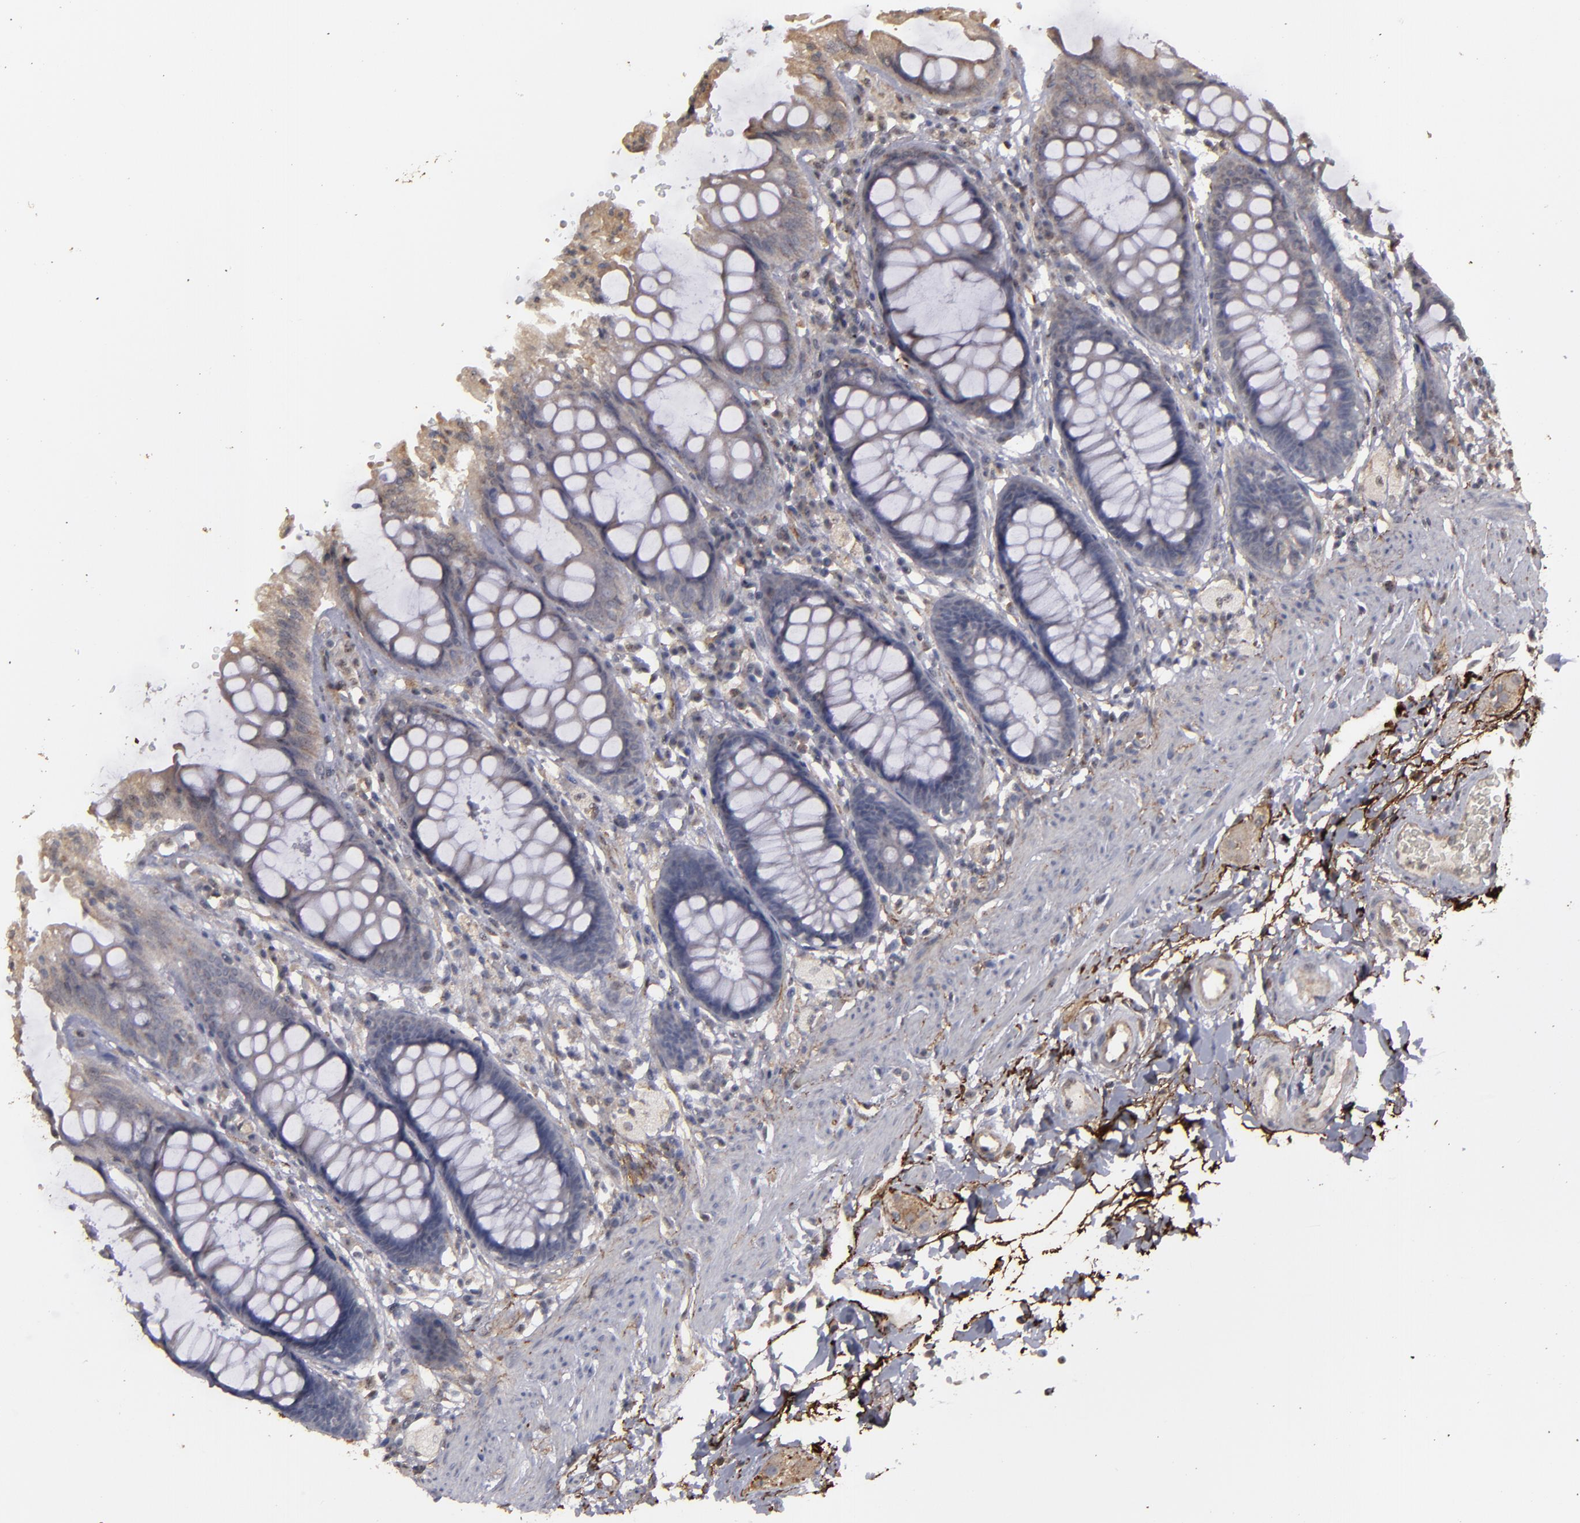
{"staining": {"intensity": "moderate", "quantity": "<25%", "location": "cytoplasmic/membranous"}, "tissue": "rectum", "cell_type": "Glandular cells", "image_type": "normal", "snomed": [{"axis": "morphology", "description": "Normal tissue, NOS"}, {"axis": "topography", "description": "Rectum"}], "caption": "This is a histology image of immunohistochemistry (IHC) staining of benign rectum, which shows moderate staining in the cytoplasmic/membranous of glandular cells.", "gene": "CD55", "patient": {"sex": "female", "age": 46}}